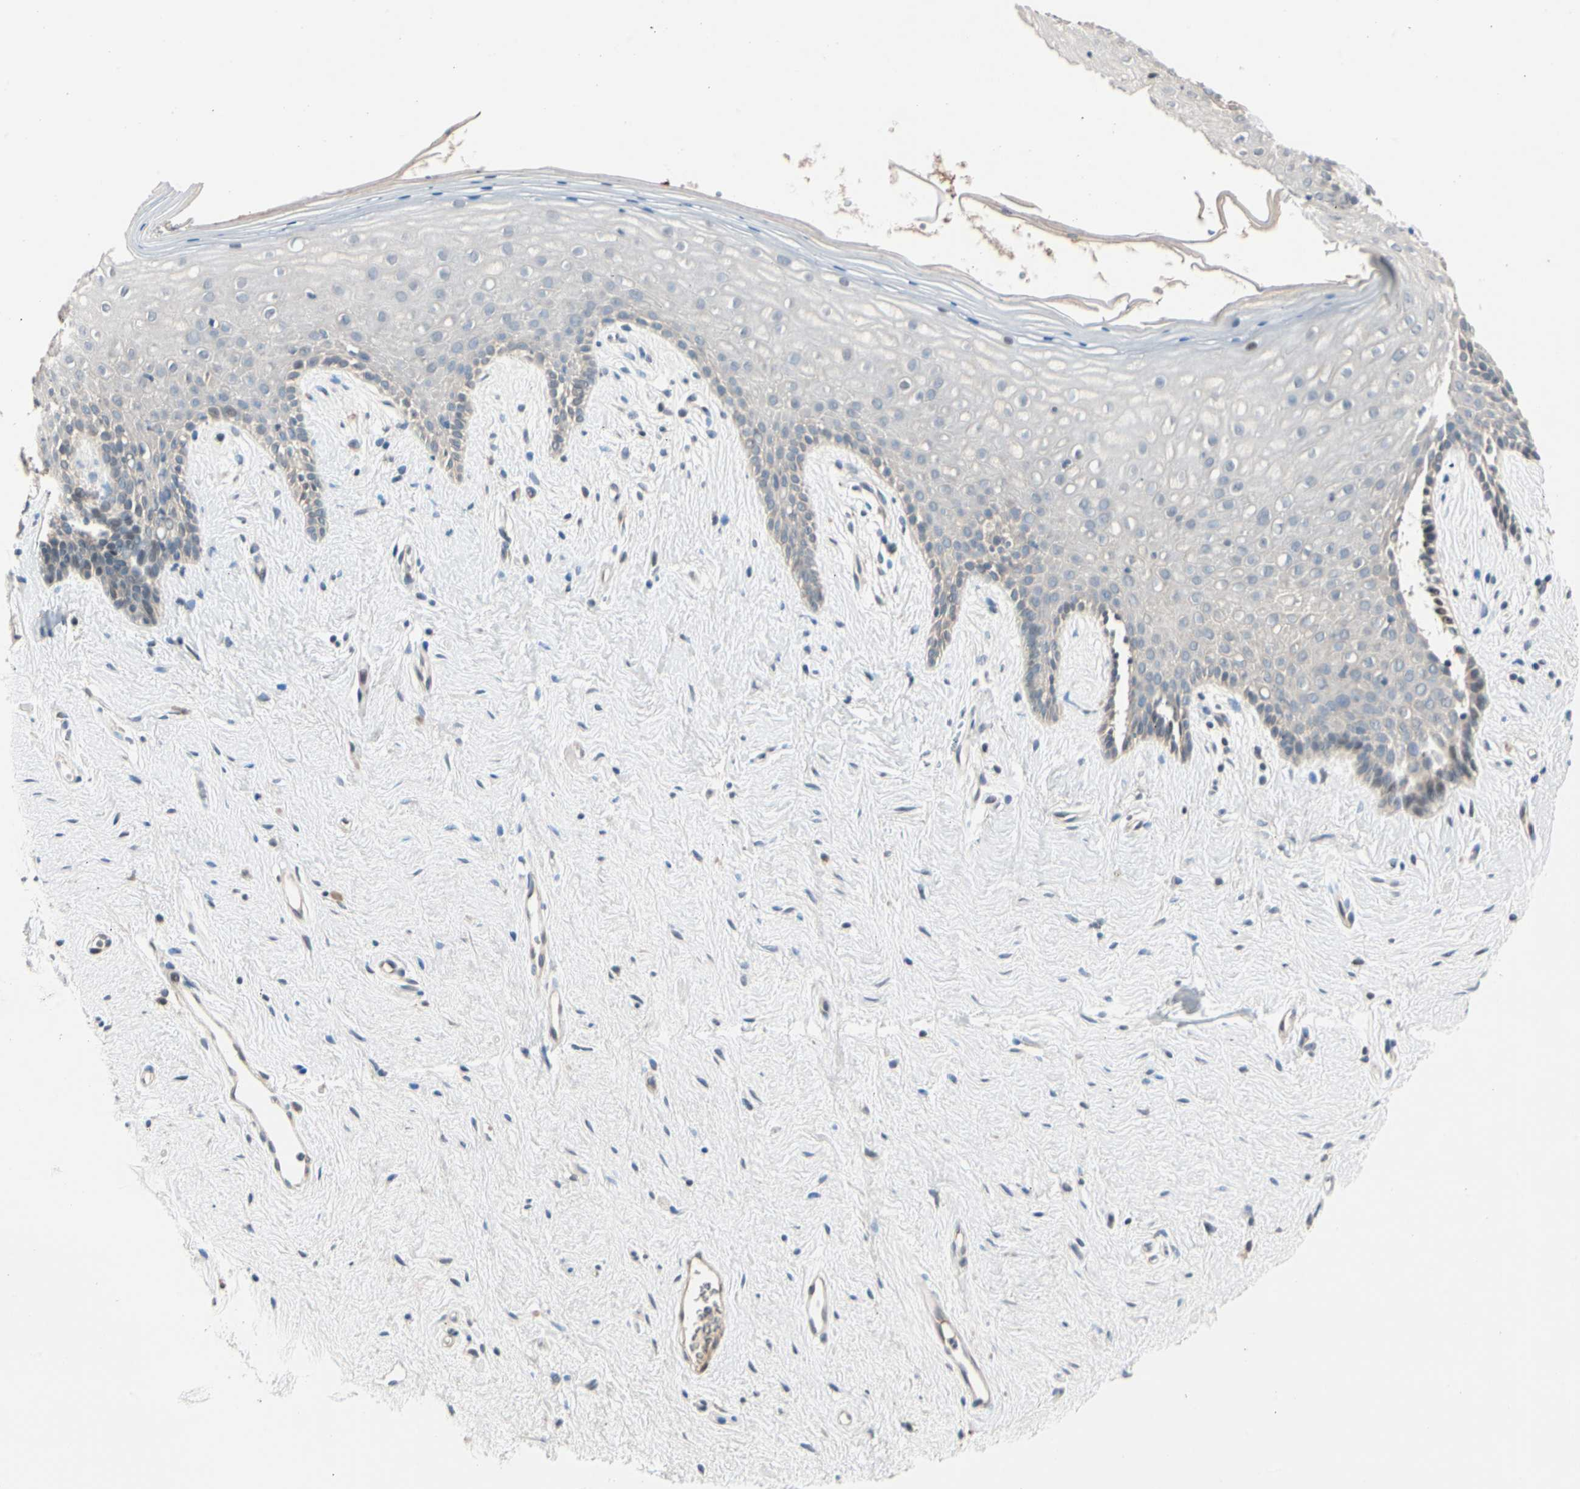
{"staining": {"intensity": "weak", "quantity": "<25%", "location": "cytoplasmic/membranous"}, "tissue": "vagina", "cell_type": "Squamous epithelial cells", "image_type": "normal", "snomed": [{"axis": "morphology", "description": "Normal tissue, NOS"}, {"axis": "topography", "description": "Vagina"}], "caption": "A high-resolution histopathology image shows IHC staining of unremarkable vagina, which displays no significant positivity in squamous epithelial cells.", "gene": "ACSL5", "patient": {"sex": "female", "age": 44}}